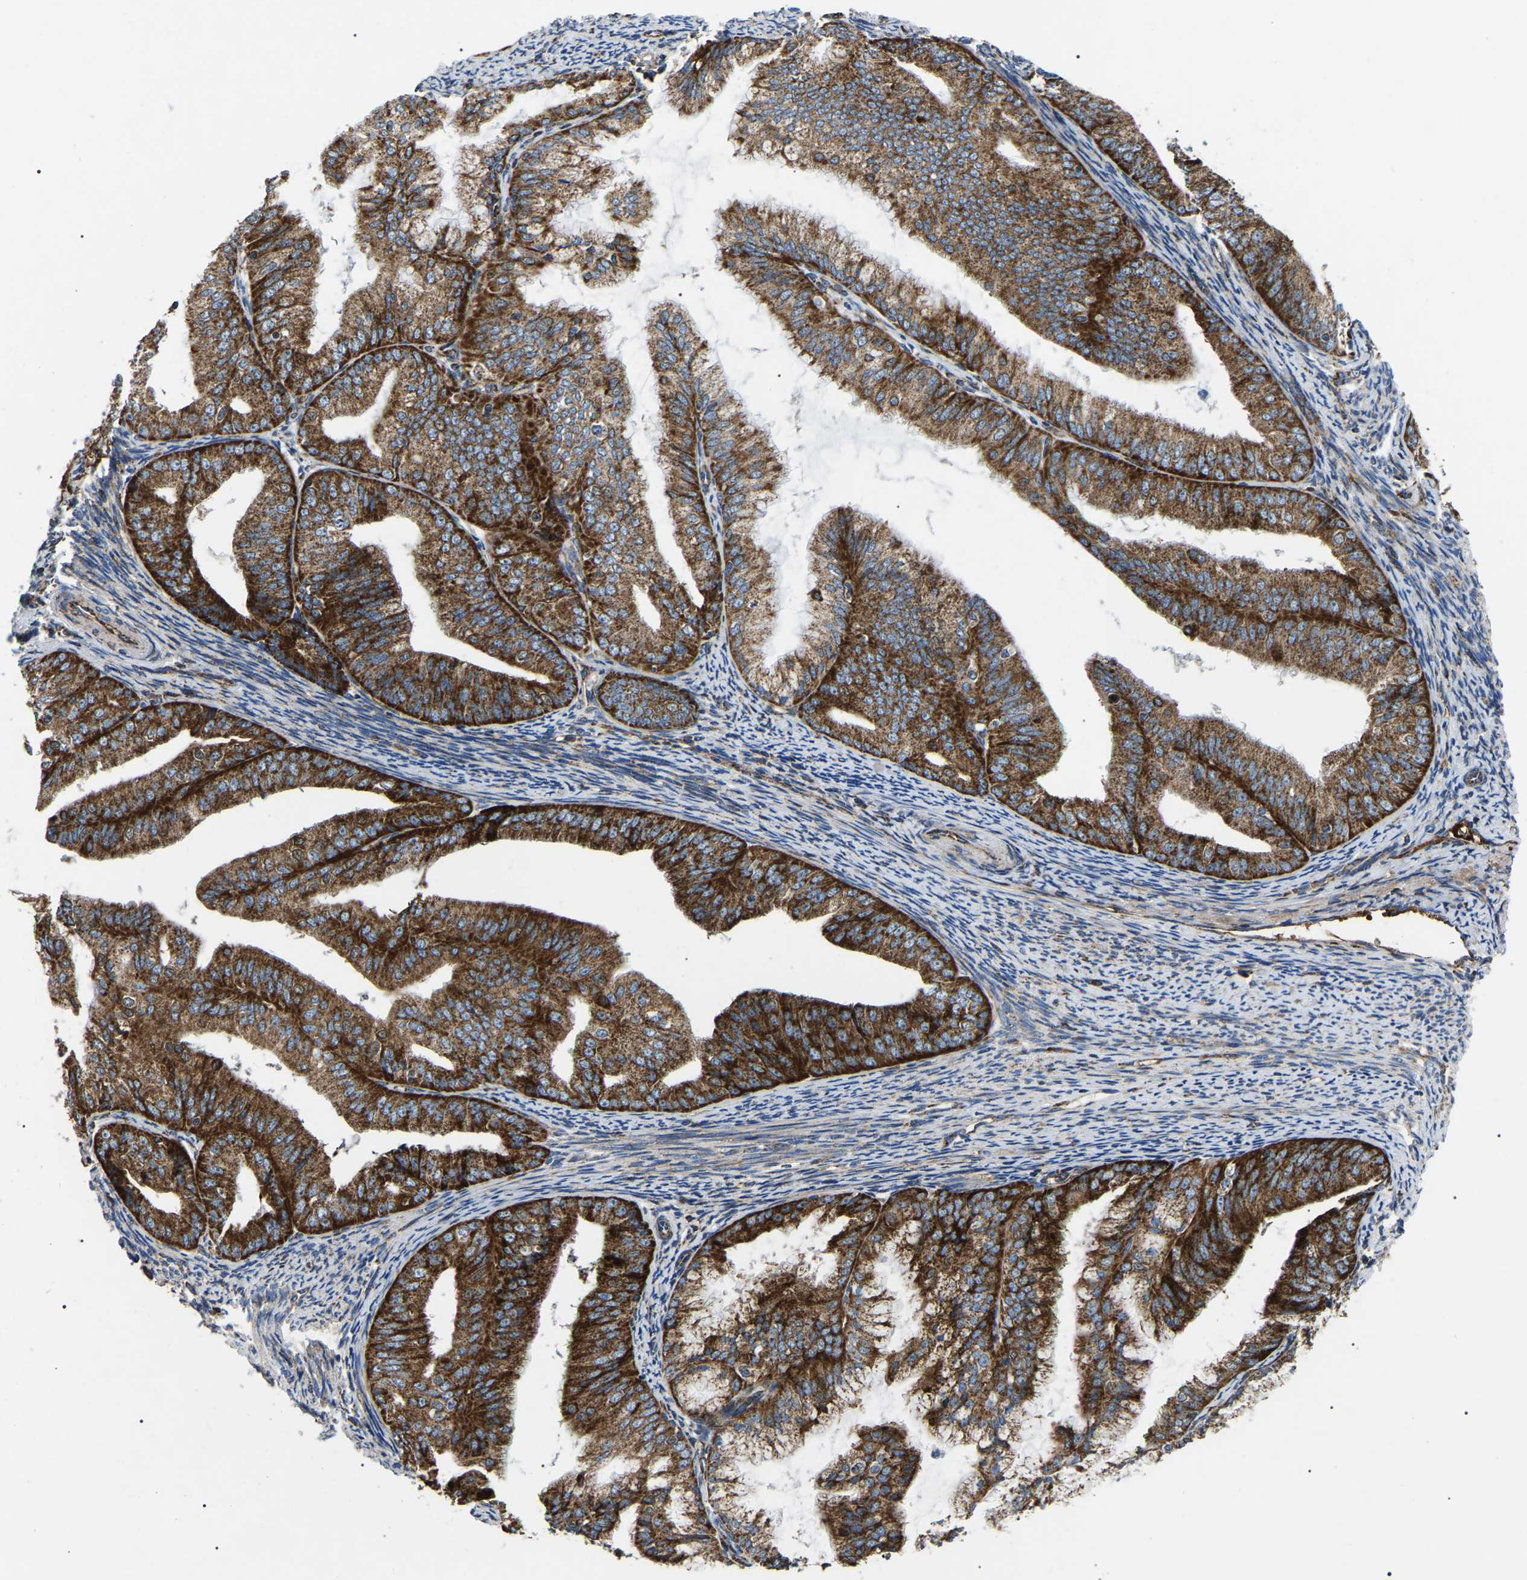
{"staining": {"intensity": "strong", "quantity": ">75%", "location": "cytoplasmic/membranous"}, "tissue": "endometrial cancer", "cell_type": "Tumor cells", "image_type": "cancer", "snomed": [{"axis": "morphology", "description": "Adenocarcinoma, NOS"}, {"axis": "topography", "description": "Endometrium"}], "caption": "Protein analysis of endometrial cancer tissue reveals strong cytoplasmic/membranous expression in approximately >75% of tumor cells.", "gene": "PPM1E", "patient": {"sex": "female", "age": 63}}